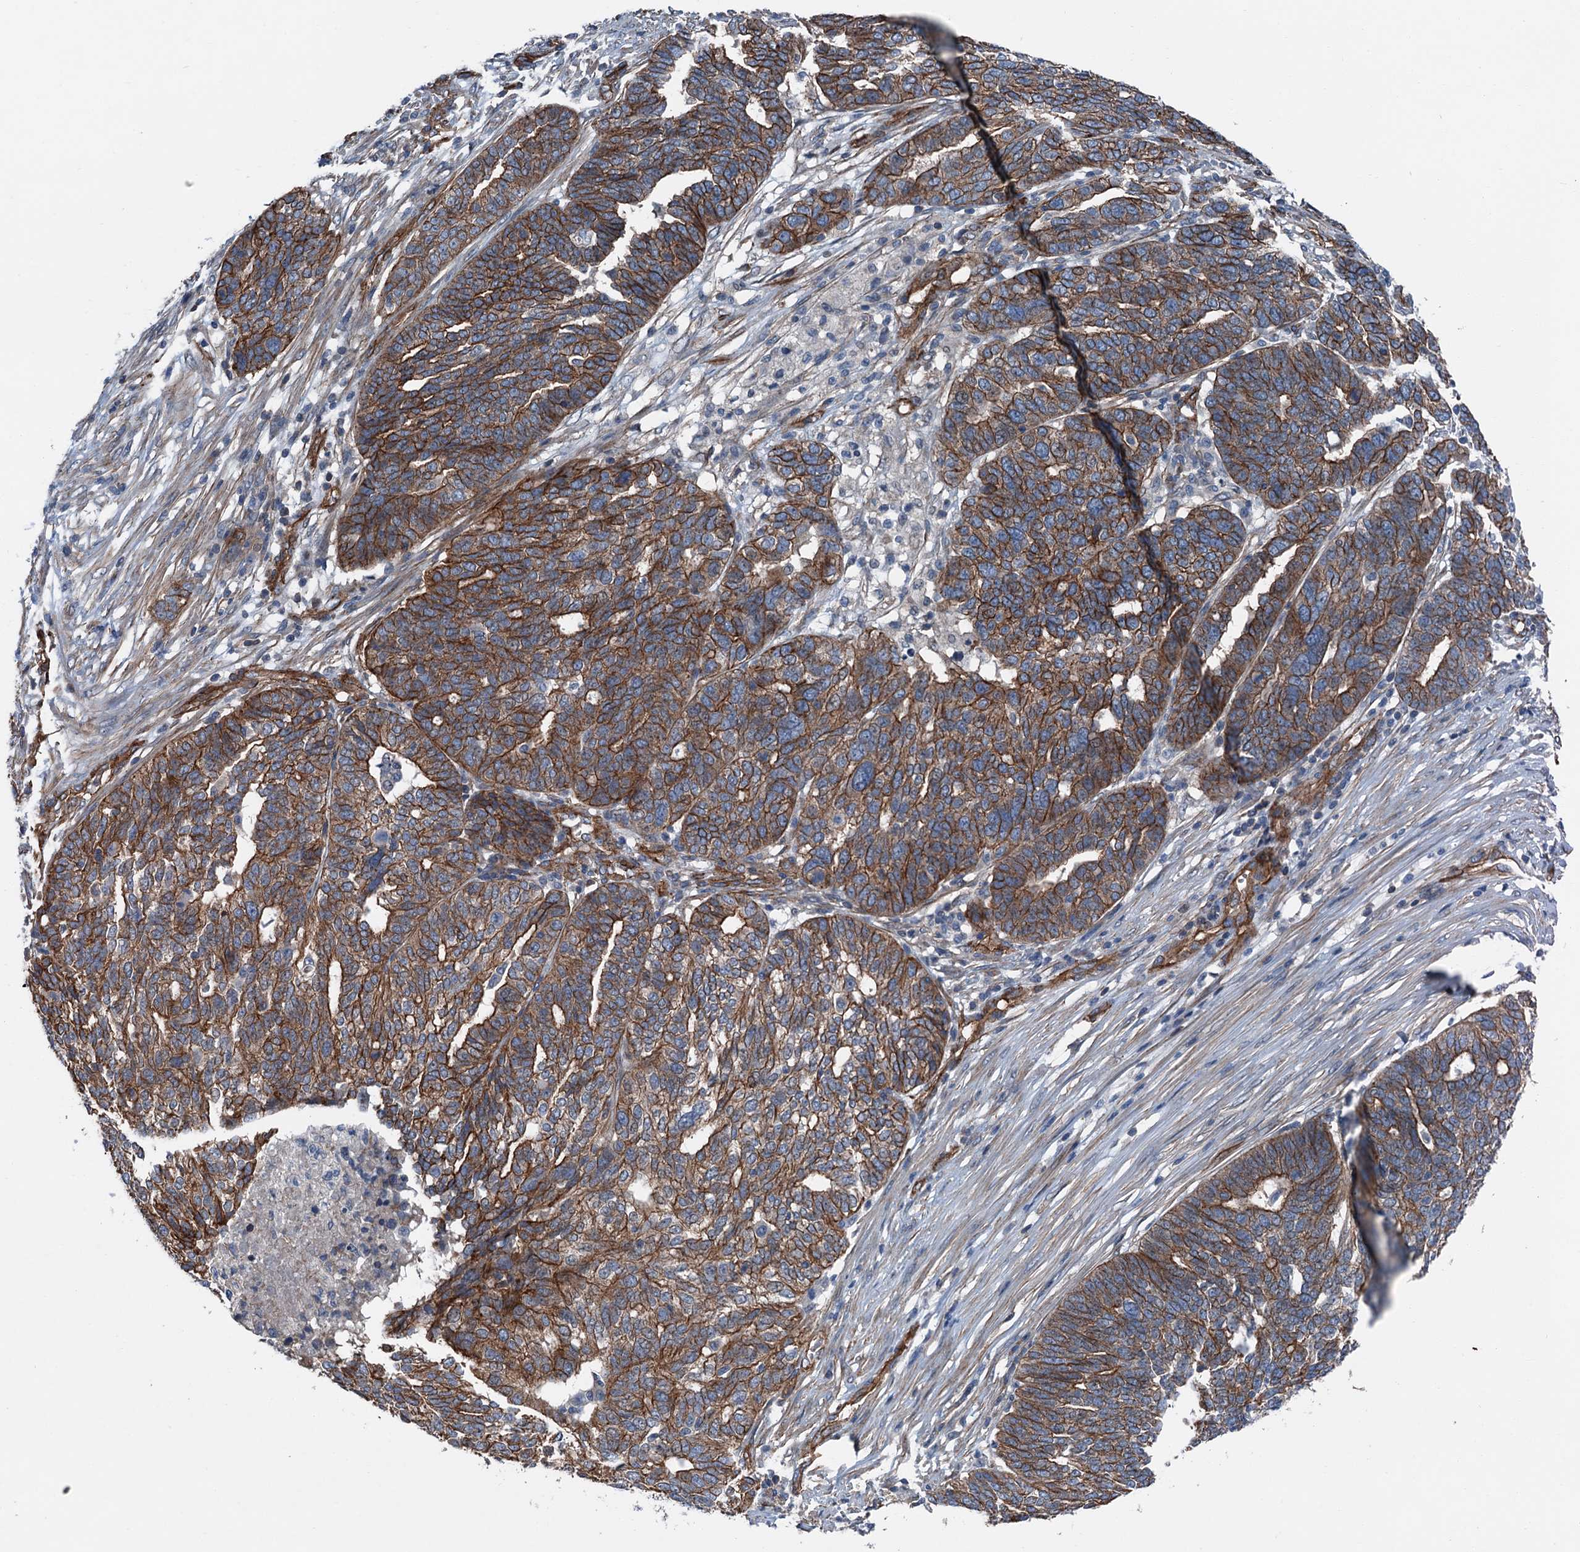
{"staining": {"intensity": "strong", "quantity": ">75%", "location": "cytoplasmic/membranous"}, "tissue": "ovarian cancer", "cell_type": "Tumor cells", "image_type": "cancer", "snomed": [{"axis": "morphology", "description": "Cystadenocarcinoma, serous, NOS"}, {"axis": "topography", "description": "Ovary"}], "caption": "There is high levels of strong cytoplasmic/membranous positivity in tumor cells of serous cystadenocarcinoma (ovarian), as demonstrated by immunohistochemical staining (brown color).", "gene": "NMRAL1", "patient": {"sex": "female", "age": 59}}